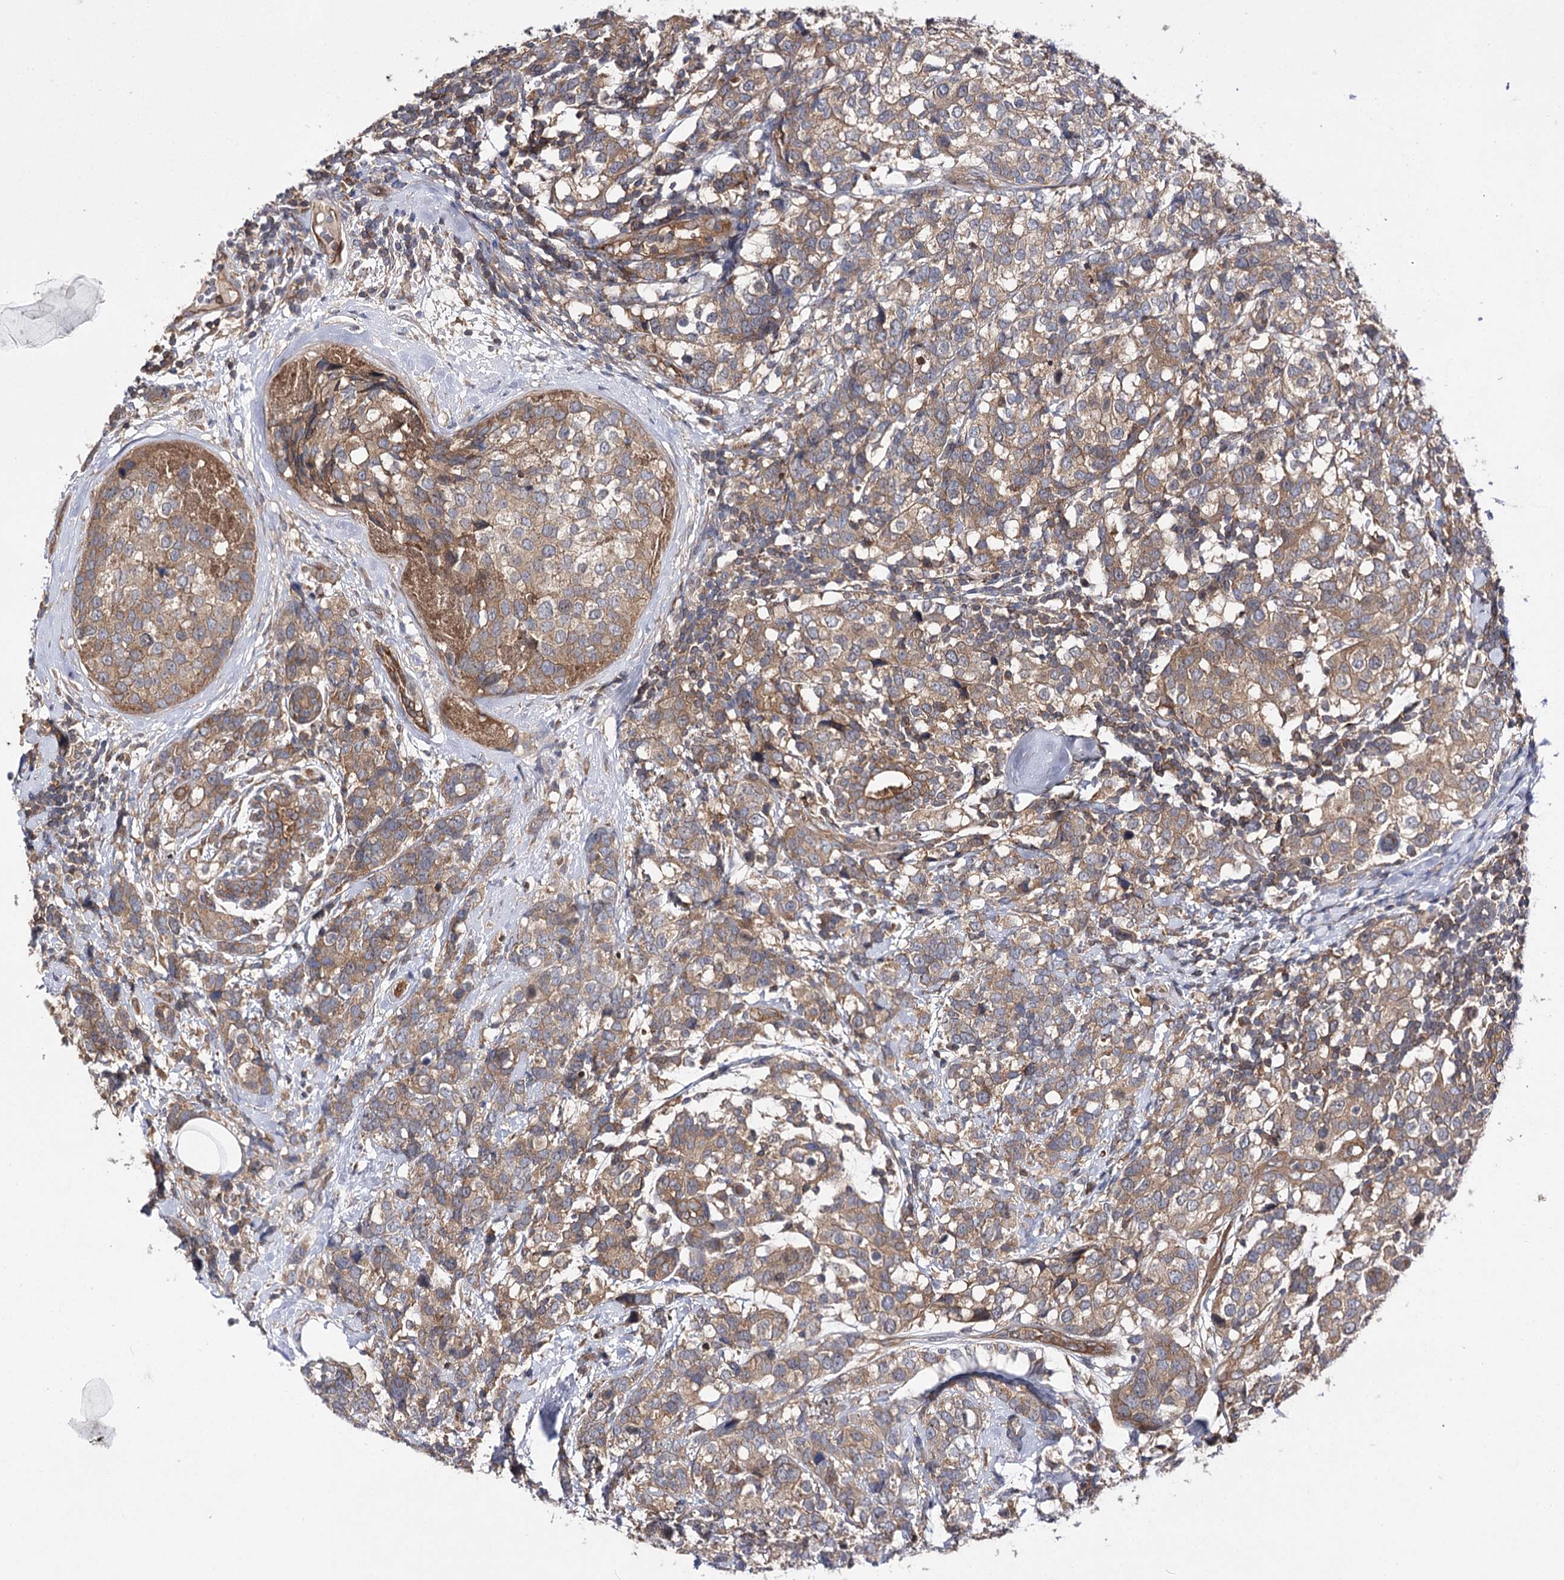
{"staining": {"intensity": "moderate", "quantity": ">75%", "location": "cytoplasmic/membranous"}, "tissue": "breast cancer", "cell_type": "Tumor cells", "image_type": "cancer", "snomed": [{"axis": "morphology", "description": "Lobular carcinoma"}, {"axis": "topography", "description": "Breast"}], "caption": "This is a micrograph of IHC staining of breast cancer, which shows moderate staining in the cytoplasmic/membranous of tumor cells.", "gene": "BCR", "patient": {"sex": "female", "age": 59}}